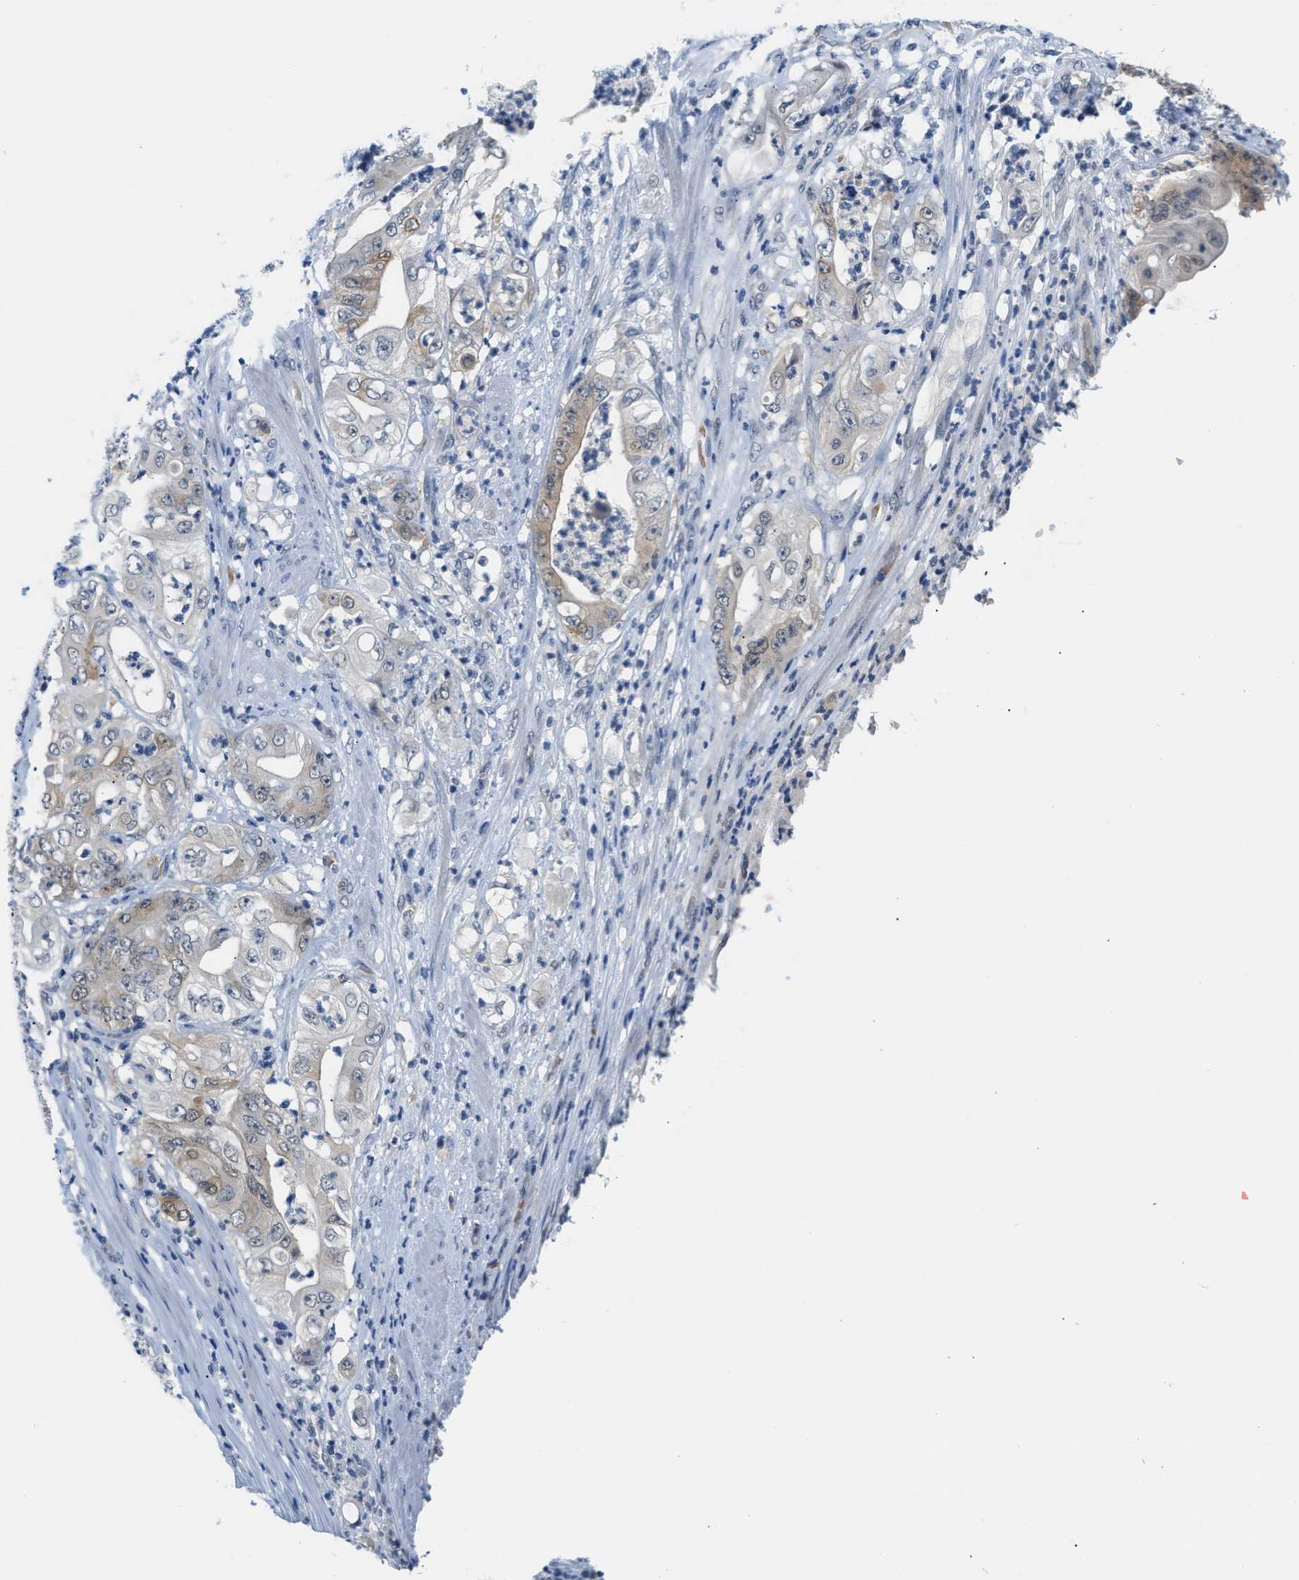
{"staining": {"intensity": "weak", "quantity": "25%-75%", "location": "cytoplasmic/membranous"}, "tissue": "stomach cancer", "cell_type": "Tumor cells", "image_type": "cancer", "snomed": [{"axis": "morphology", "description": "Adenocarcinoma, NOS"}, {"axis": "topography", "description": "Stomach"}], "caption": "Stomach adenocarcinoma stained for a protein demonstrates weak cytoplasmic/membranous positivity in tumor cells.", "gene": "PSAT1", "patient": {"sex": "female", "age": 73}}